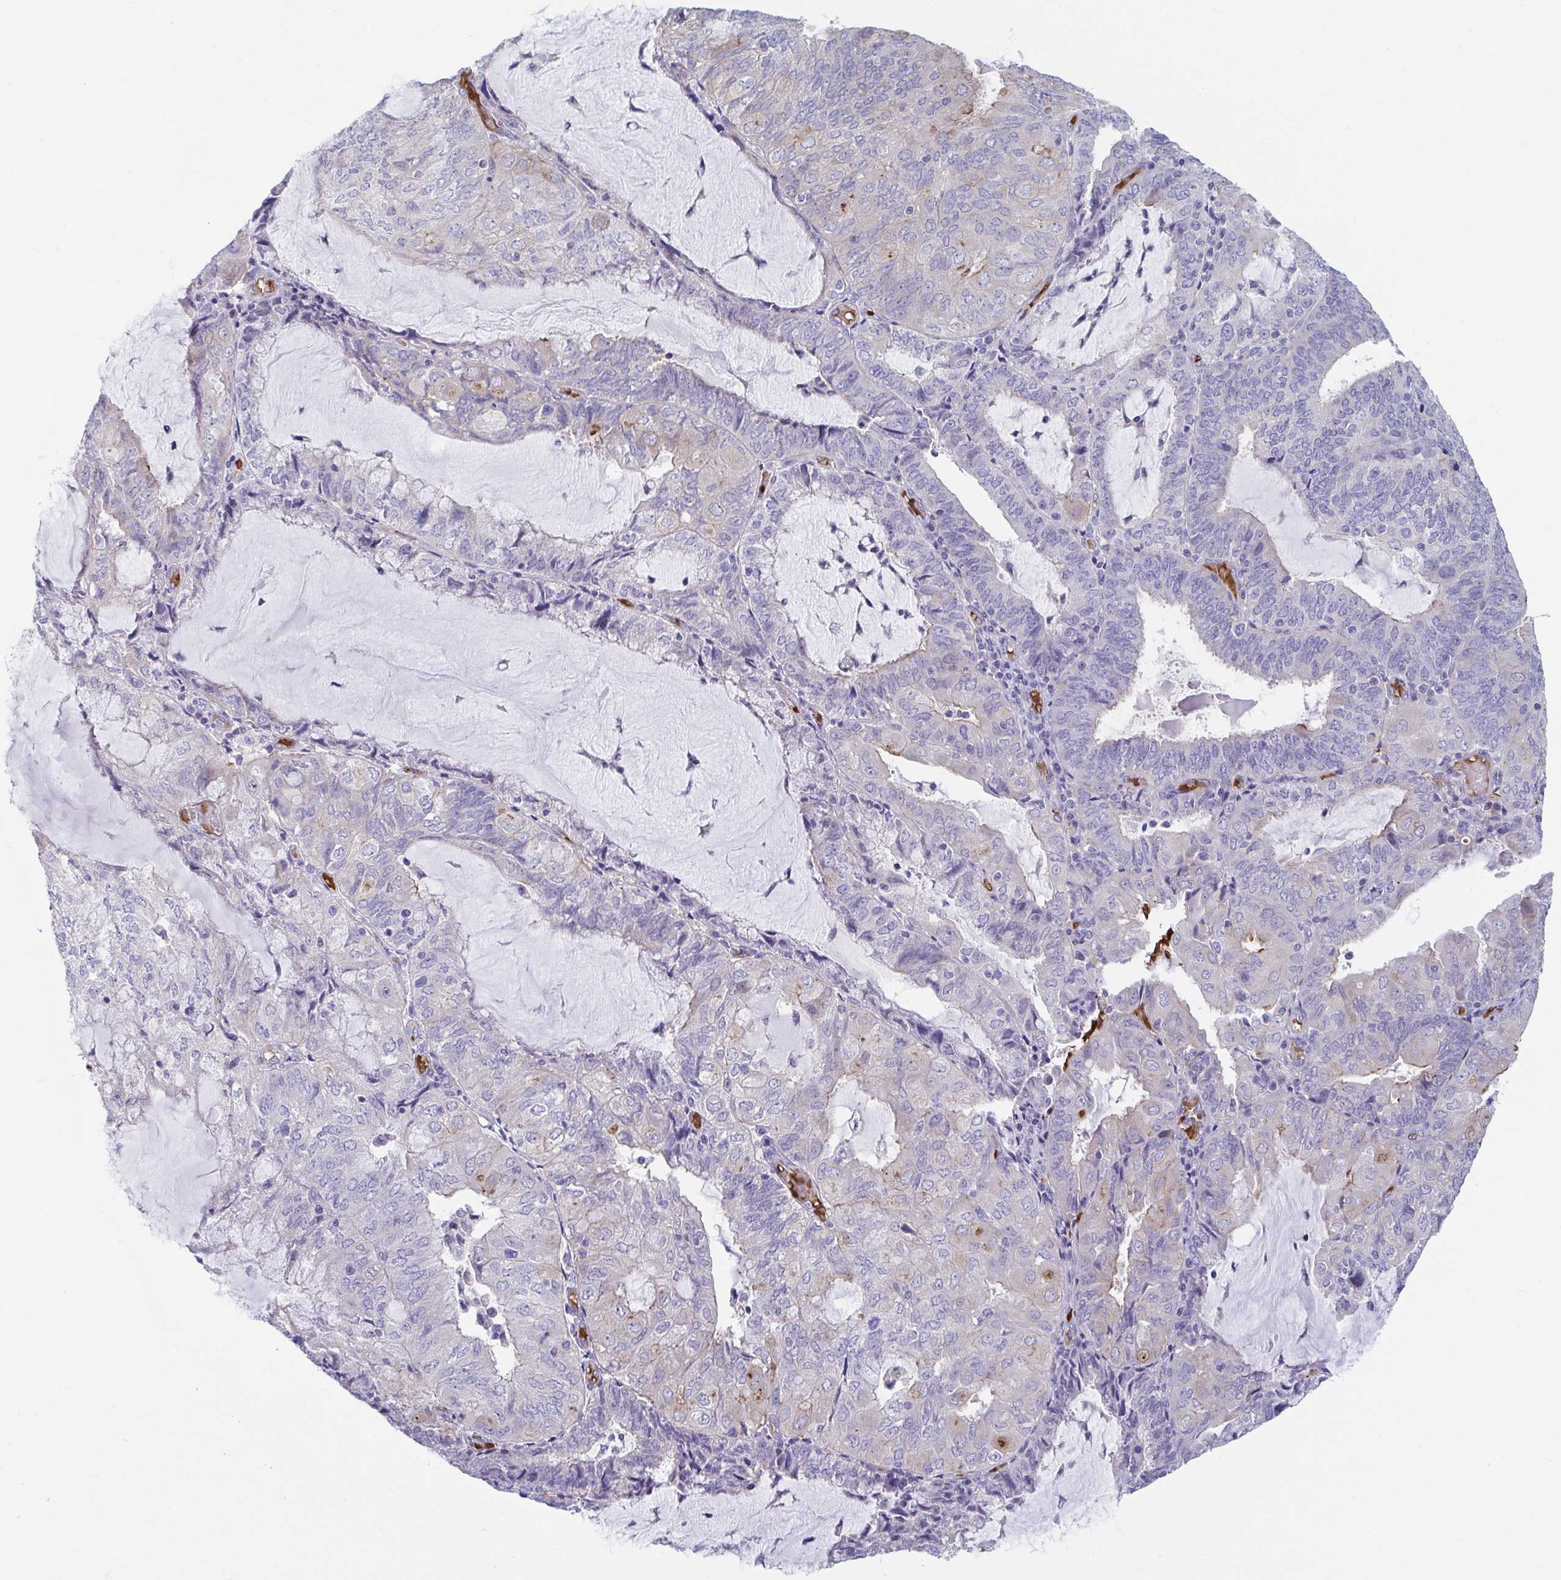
{"staining": {"intensity": "negative", "quantity": "none", "location": "none"}, "tissue": "endometrial cancer", "cell_type": "Tumor cells", "image_type": "cancer", "snomed": [{"axis": "morphology", "description": "Adenocarcinoma, NOS"}, {"axis": "topography", "description": "Endometrium"}], "caption": "The immunohistochemistry image has no significant expression in tumor cells of endometrial adenocarcinoma tissue. (Stains: DAB (3,3'-diaminobenzidine) immunohistochemistry (IHC) with hematoxylin counter stain, Microscopy: brightfield microscopy at high magnification).", "gene": "TTC30B", "patient": {"sex": "female", "age": 81}}